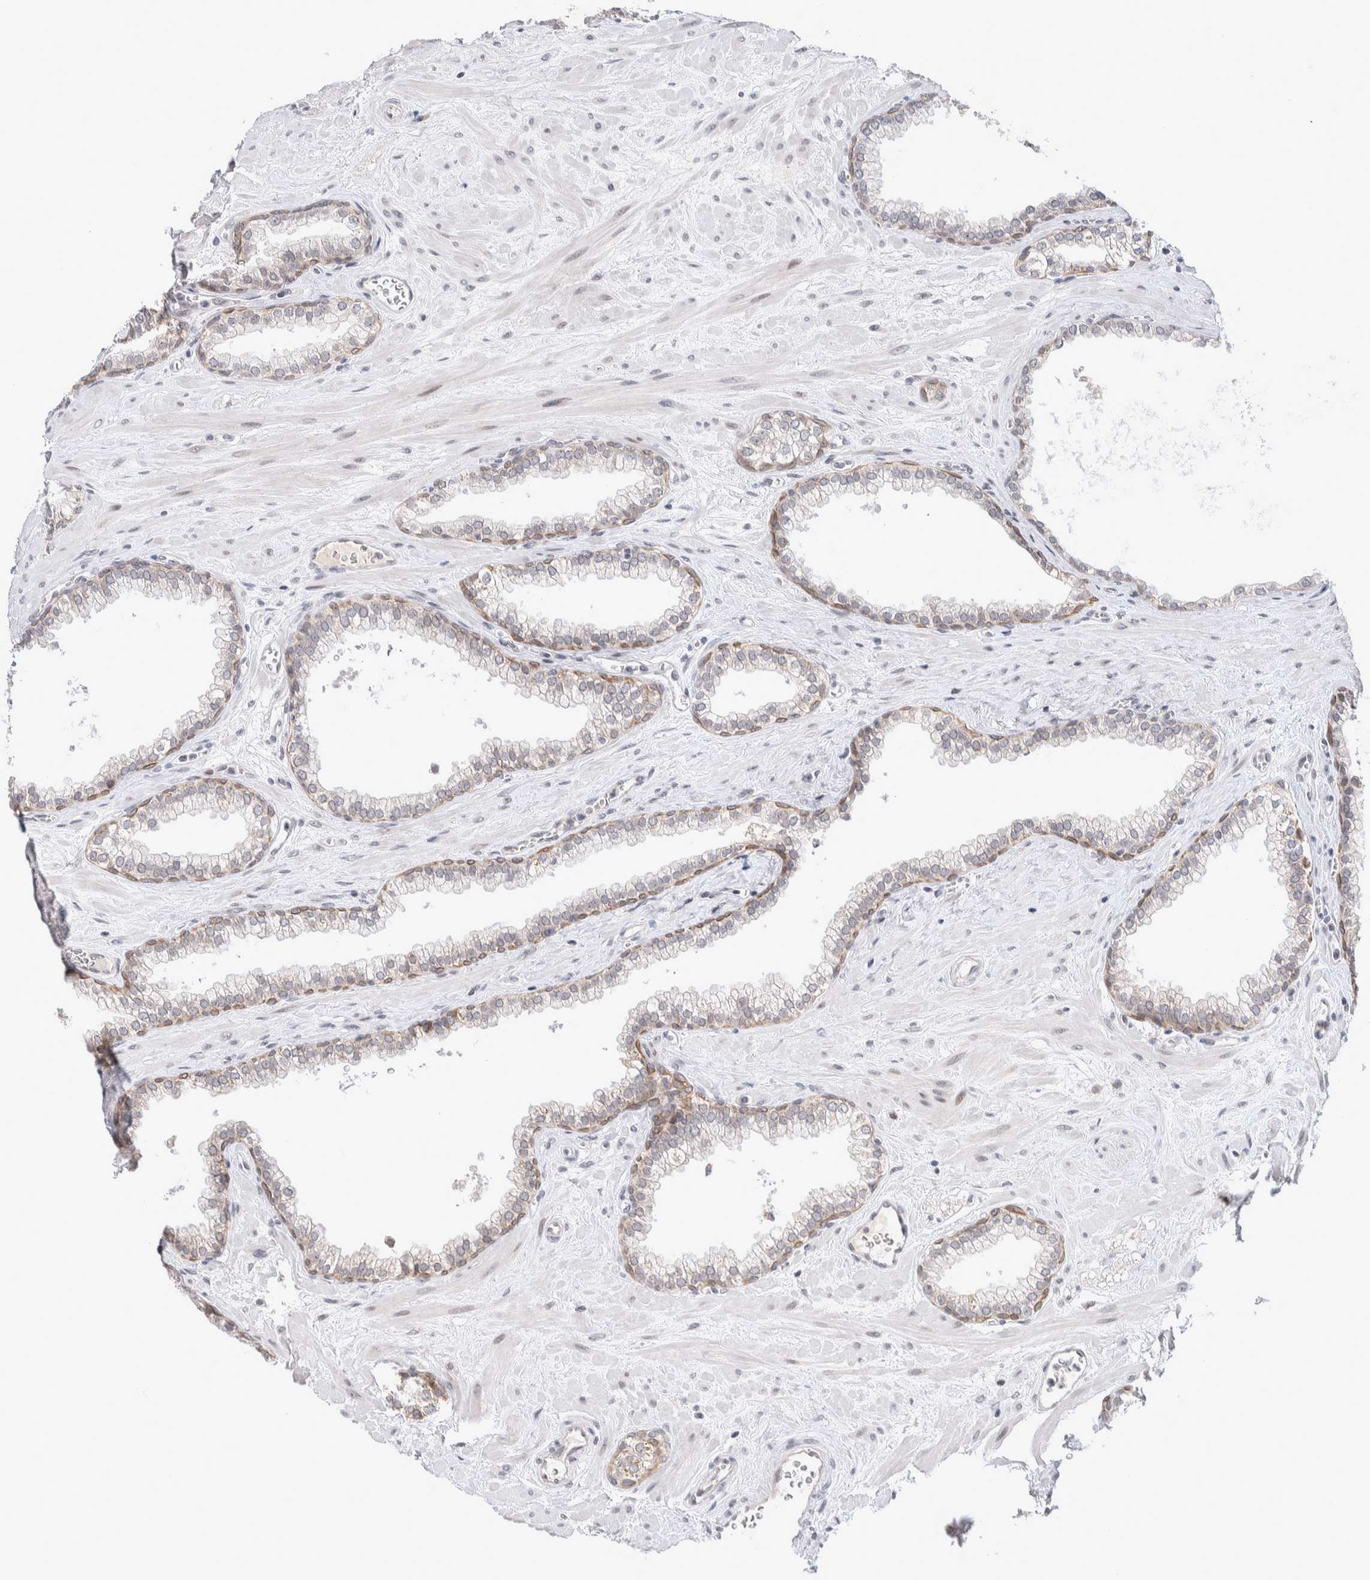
{"staining": {"intensity": "moderate", "quantity": "<25%", "location": "cytoplasmic/membranous,nuclear"}, "tissue": "prostate", "cell_type": "Glandular cells", "image_type": "normal", "snomed": [{"axis": "morphology", "description": "Normal tissue, NOS"}, {"axis": "morphology", "description": "Urothelial carcinoma, Low grade"}, {"axis": "topography", "description": "Urinary bladder"}, {"axis": "topography", "description": "Prostate"}], "caption": "Immunohistochemistry of normal prostate exhibits low levels of moderate cytoplasmic/membranous,nuclear staining in approximately <25% of glandular cells.", "gene": "CRAT", "patient": {"sex": "male", "age": 60}}